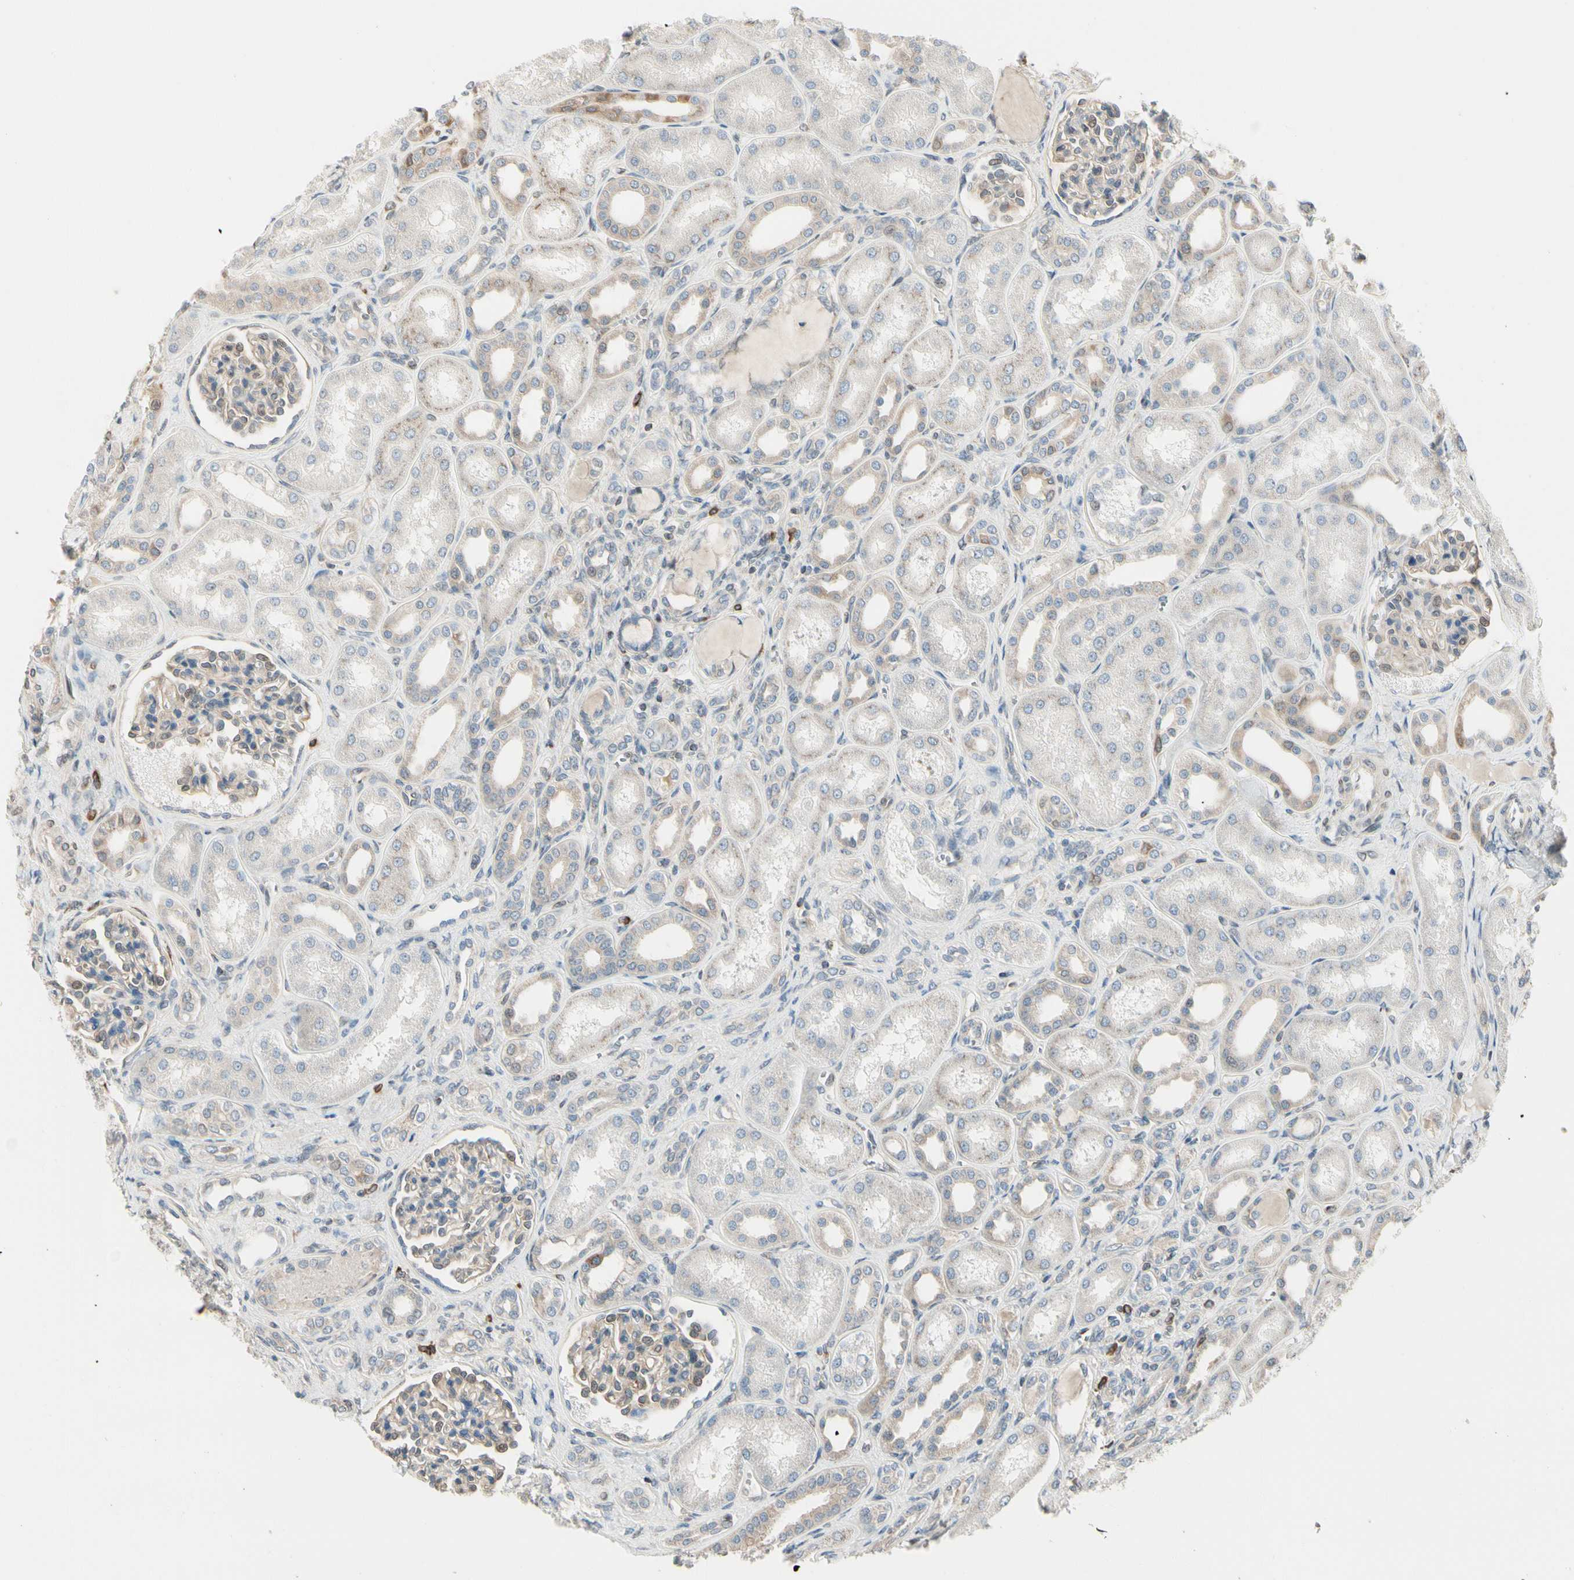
{"staining": {"intensity": "weak", "quantity": ">75%", "location": "cytoplasmic/membranous"}, "tissue": "kidney", "cell_type": "Cells in glomeruli", "image_type": "normal", "snomed": [{"axis": "morphology", "description": "Normal tissue, NOS"}, {"axis": "topography", "description": "Kidney"}], "caption": "This histopathology image demonstrates benign kidney stained with immunohistochemistry (IHC) to label a protein in brown. The cytoplasmic/membranous of cells in glomeruli show weak positivity for the protein. Nuclei are counter-stained blue.", "gene": "NUCB2", "patient": {"sex": "male", "age": 7}}